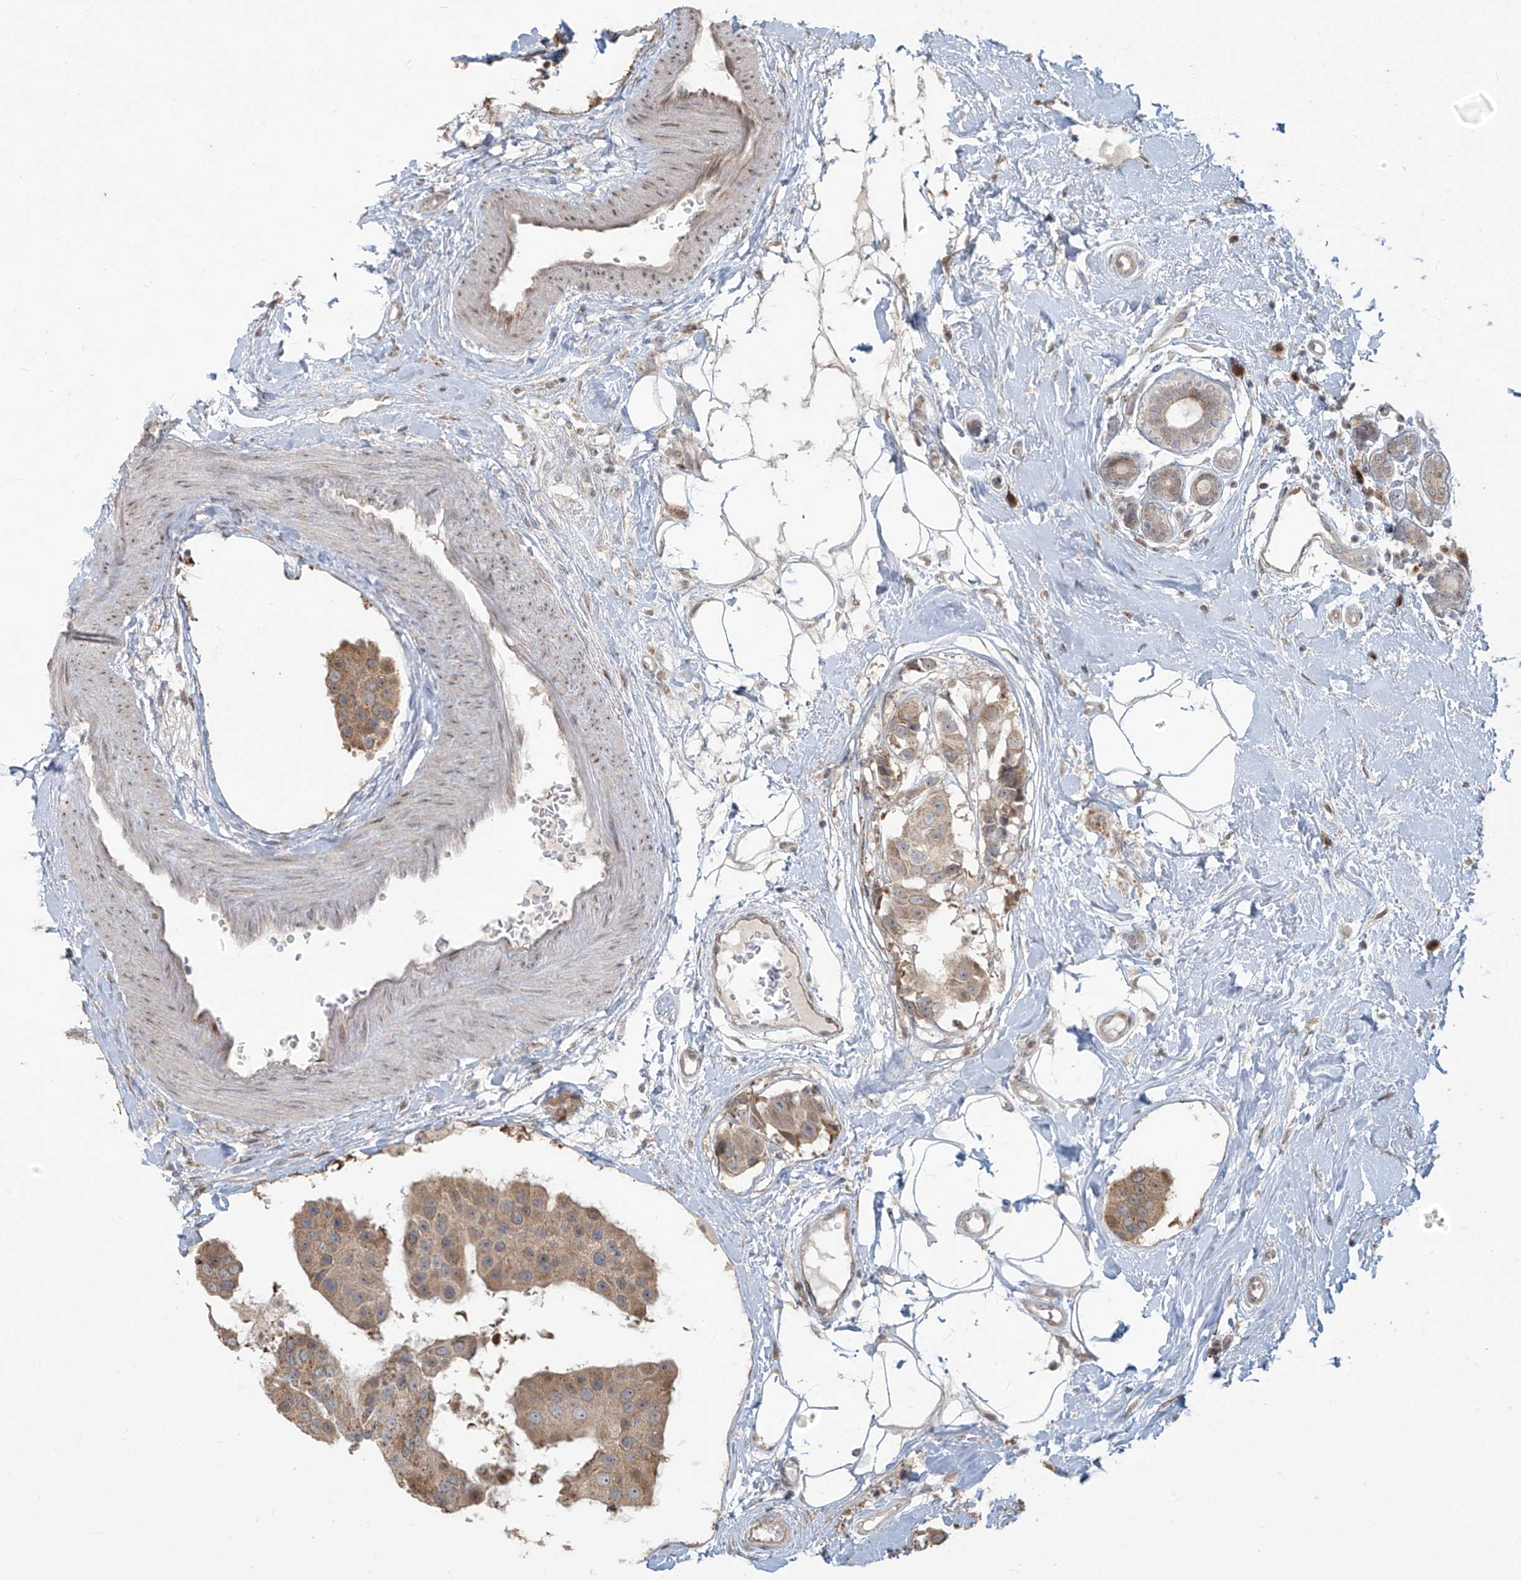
{"staining": {"intensity": "weak", "quantity": ">75%", "location": "cytoplasmic/membranous"}, "tissue": "breast cancer", "cell_type": "Tumor cells", "image_type": "cancer", "snomed": [{"axis": "morphology", "description": "Normal tissue, NOS"}, {"axis": "morphology", "description": "Duct carcinoma"}, {"axis": "topography", "description": "Breast"}], "caption": "Brown immunohistochemical staining in human breast infiltrating ductal carcinoma reveals weak cytoplasmic/membranous expression in approximately >75% of tumor cells.", "gene": "PLEKHM3", "patient": {"sex": "female", "age": 39}}